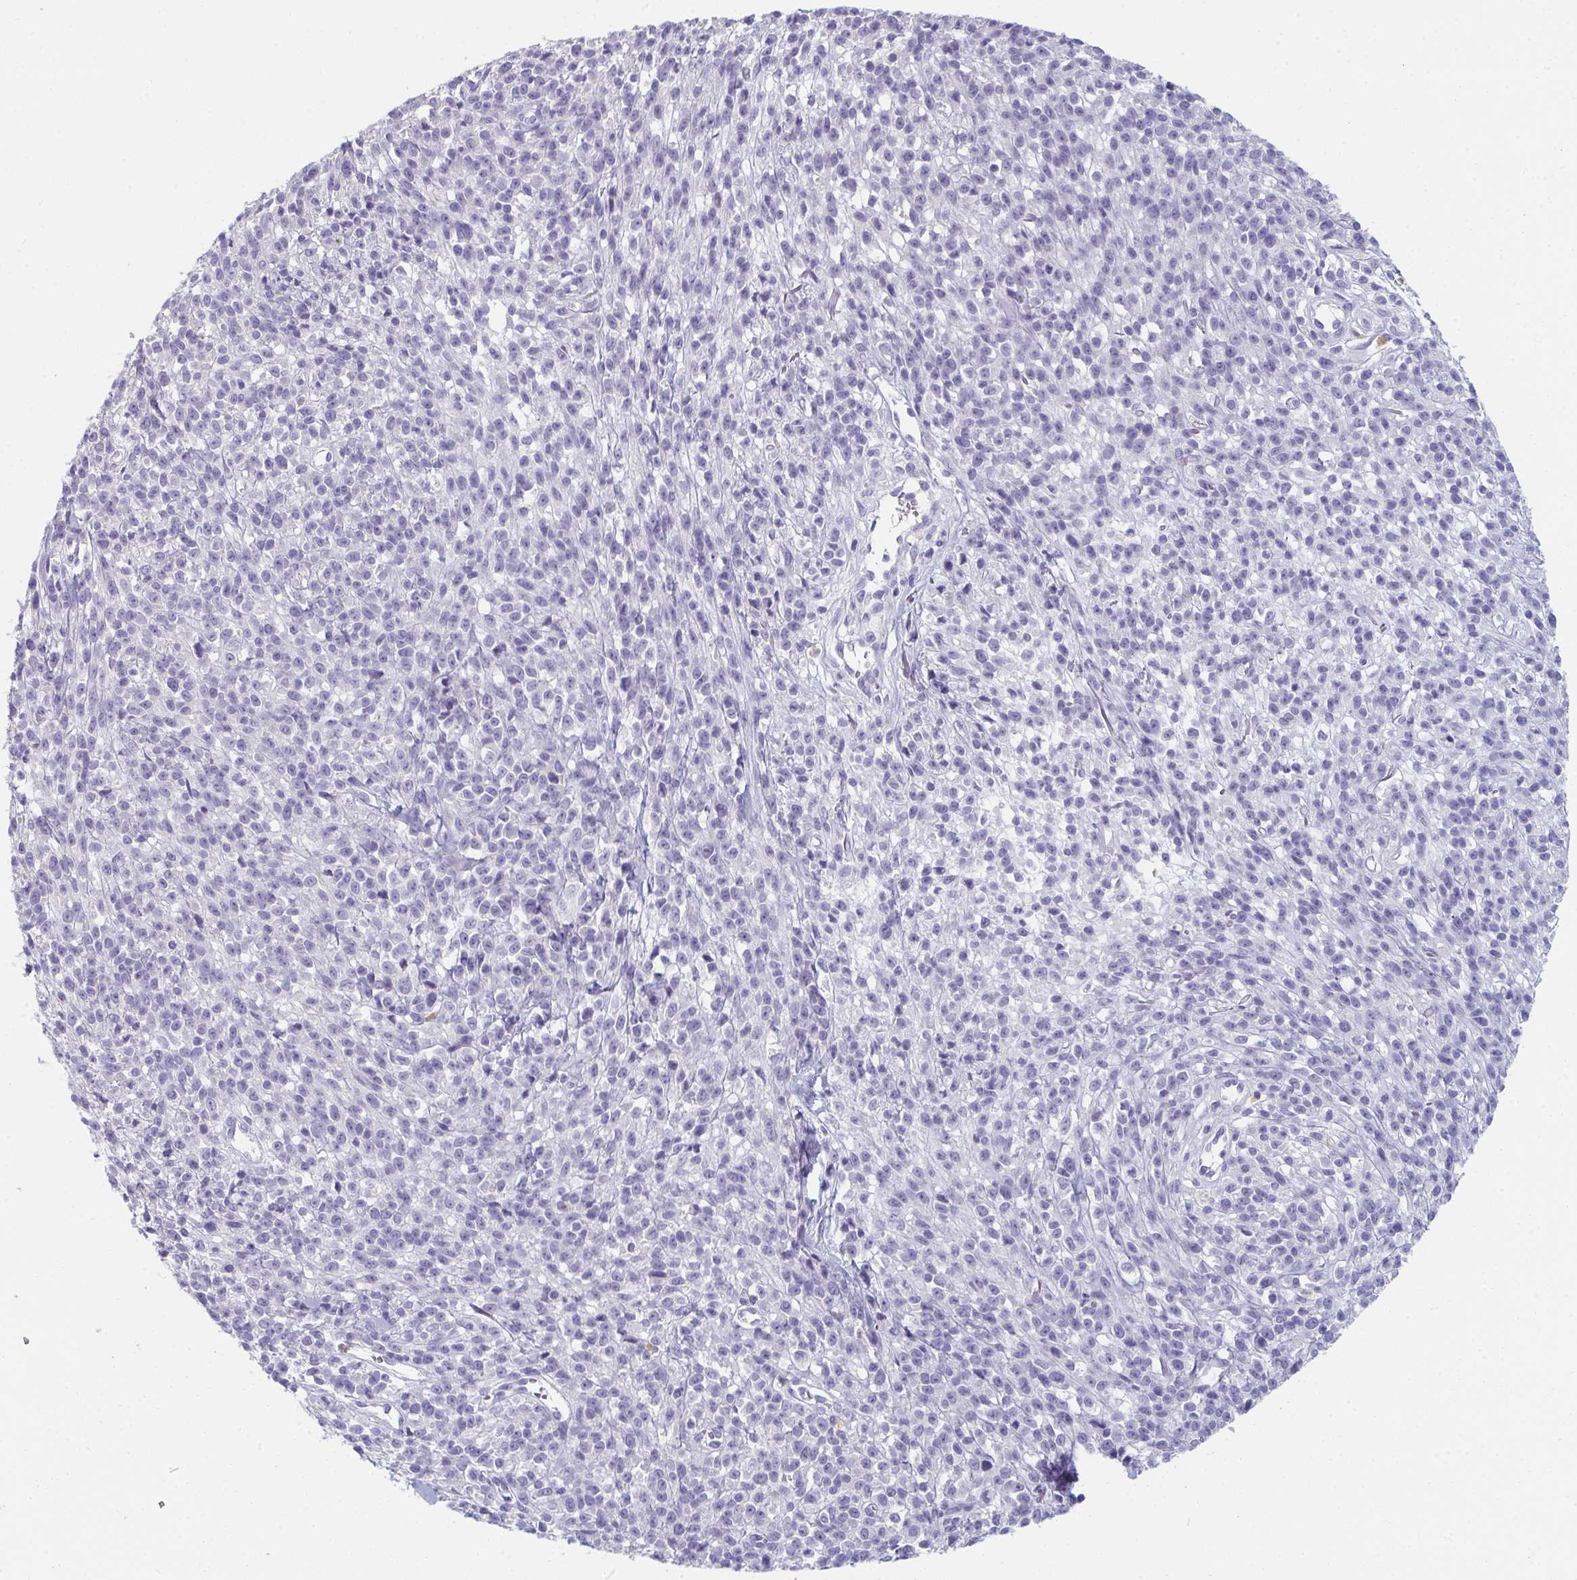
{"staining": {"intensity": "negative", "quantity": "none", "location": "none"}, "tissue": "melanoma", "cell_type": "Tumor cells", "image_type": "cancer", "snomed": [{"axis": "morphology", "description": "Malignant melanoma, NOS"}, {"axis": "topography", "description": "Skin"}, {"axis": "topography", "description": "Skin of trunk"}], "caption": "IHC of melanoma demonstrates no staining in tumor cells. (DAB immunohistochemistry (IHC) visualized using brightfield microscopy, high magnification).", "gene": "EIF1AD", "patient": {"sex": "male", "age": 74}}